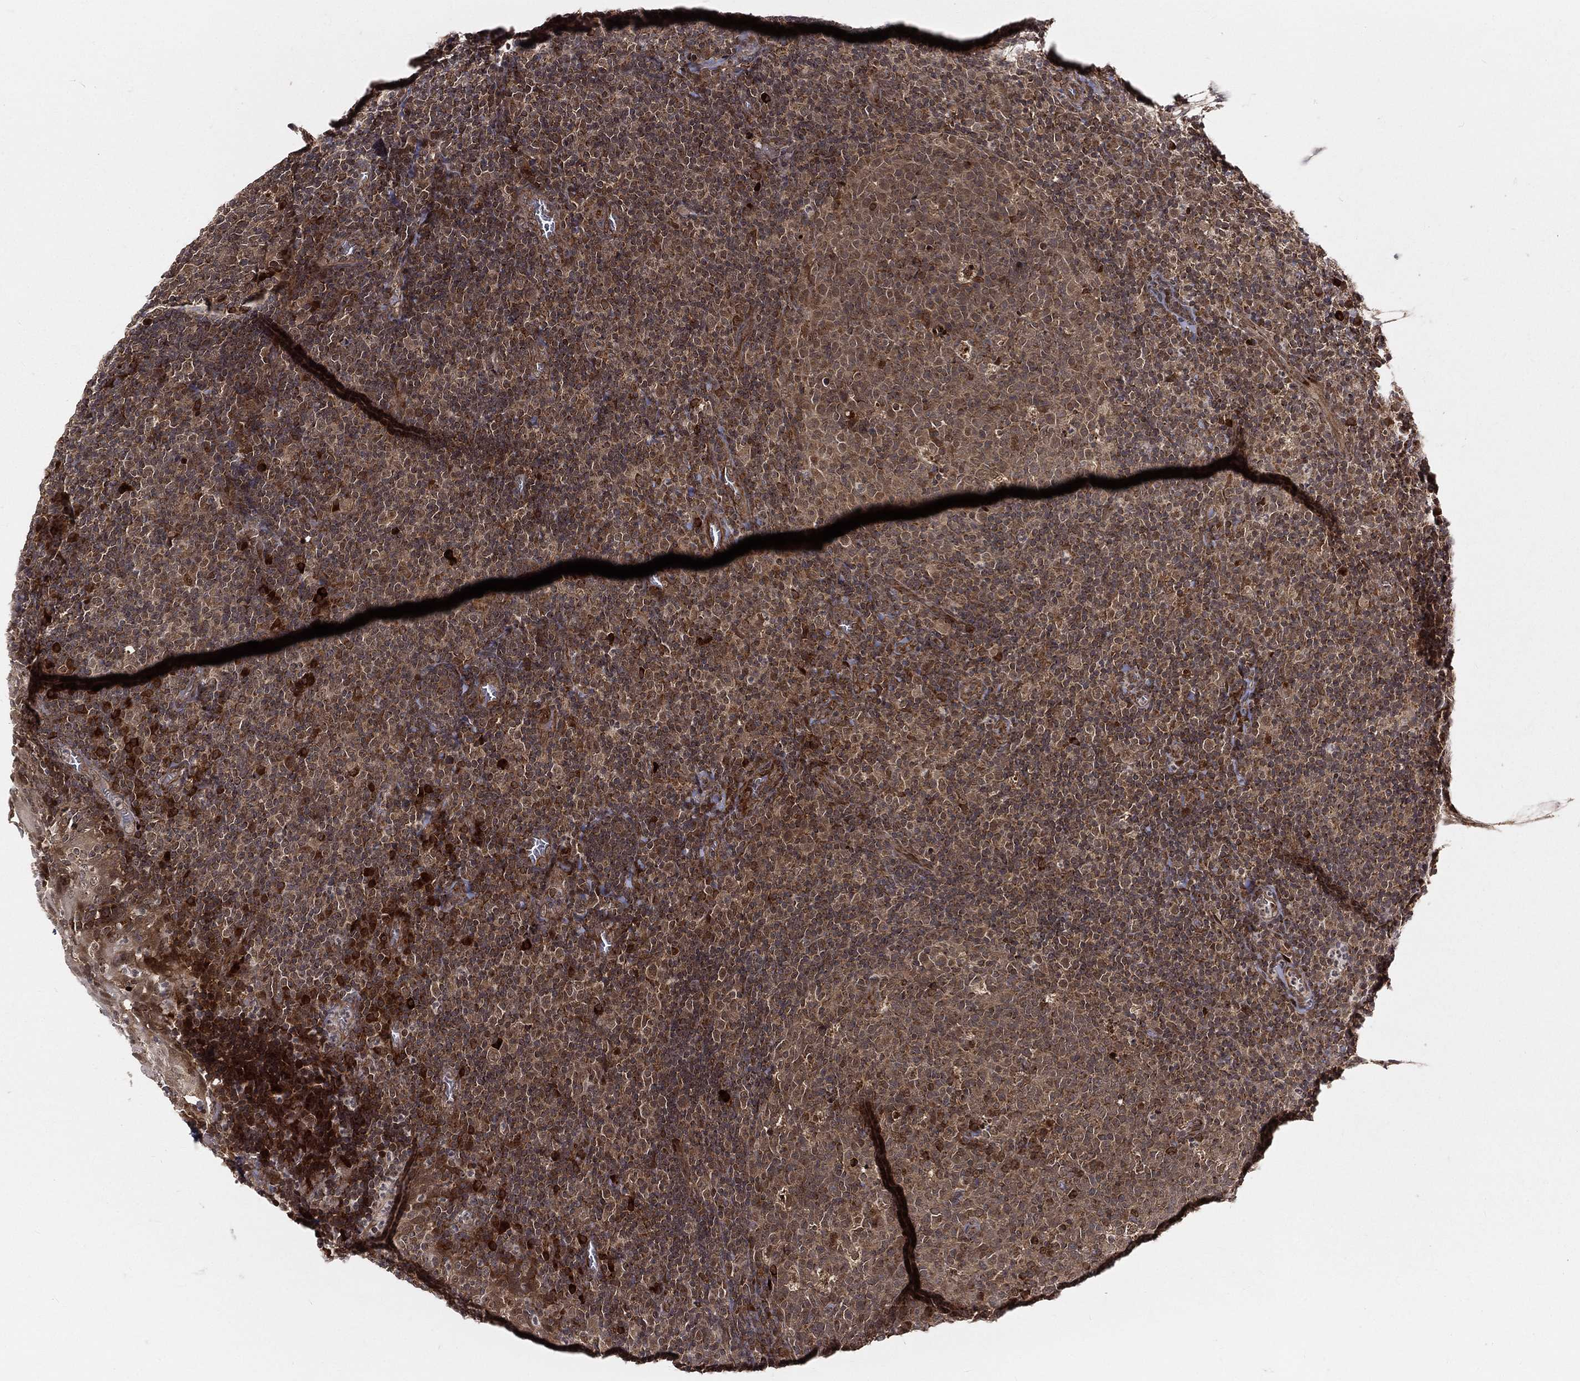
{"staining": {"intensity": "negative", "quantity": "none", "location": "none"}, "tissue": "tonsil", "cell_type": "Germinal center cells", "image_type": "normal", "snomed": [{"axis": "morphology", "description": "Normal tissue, NOS"}, {"axis": "topography", "description": "Tonsil"}], "caption": "Immunohistochemistry of benign tonsil shows no expression in germinal center cells. (Stains: DAB immunohistochemistry (IHC) with hematoxylin counter stain, Microscopy: brightfield microscopy at high magnification).", "gene": "MDM2", "patient": {"sex": "female", "age": 5}}